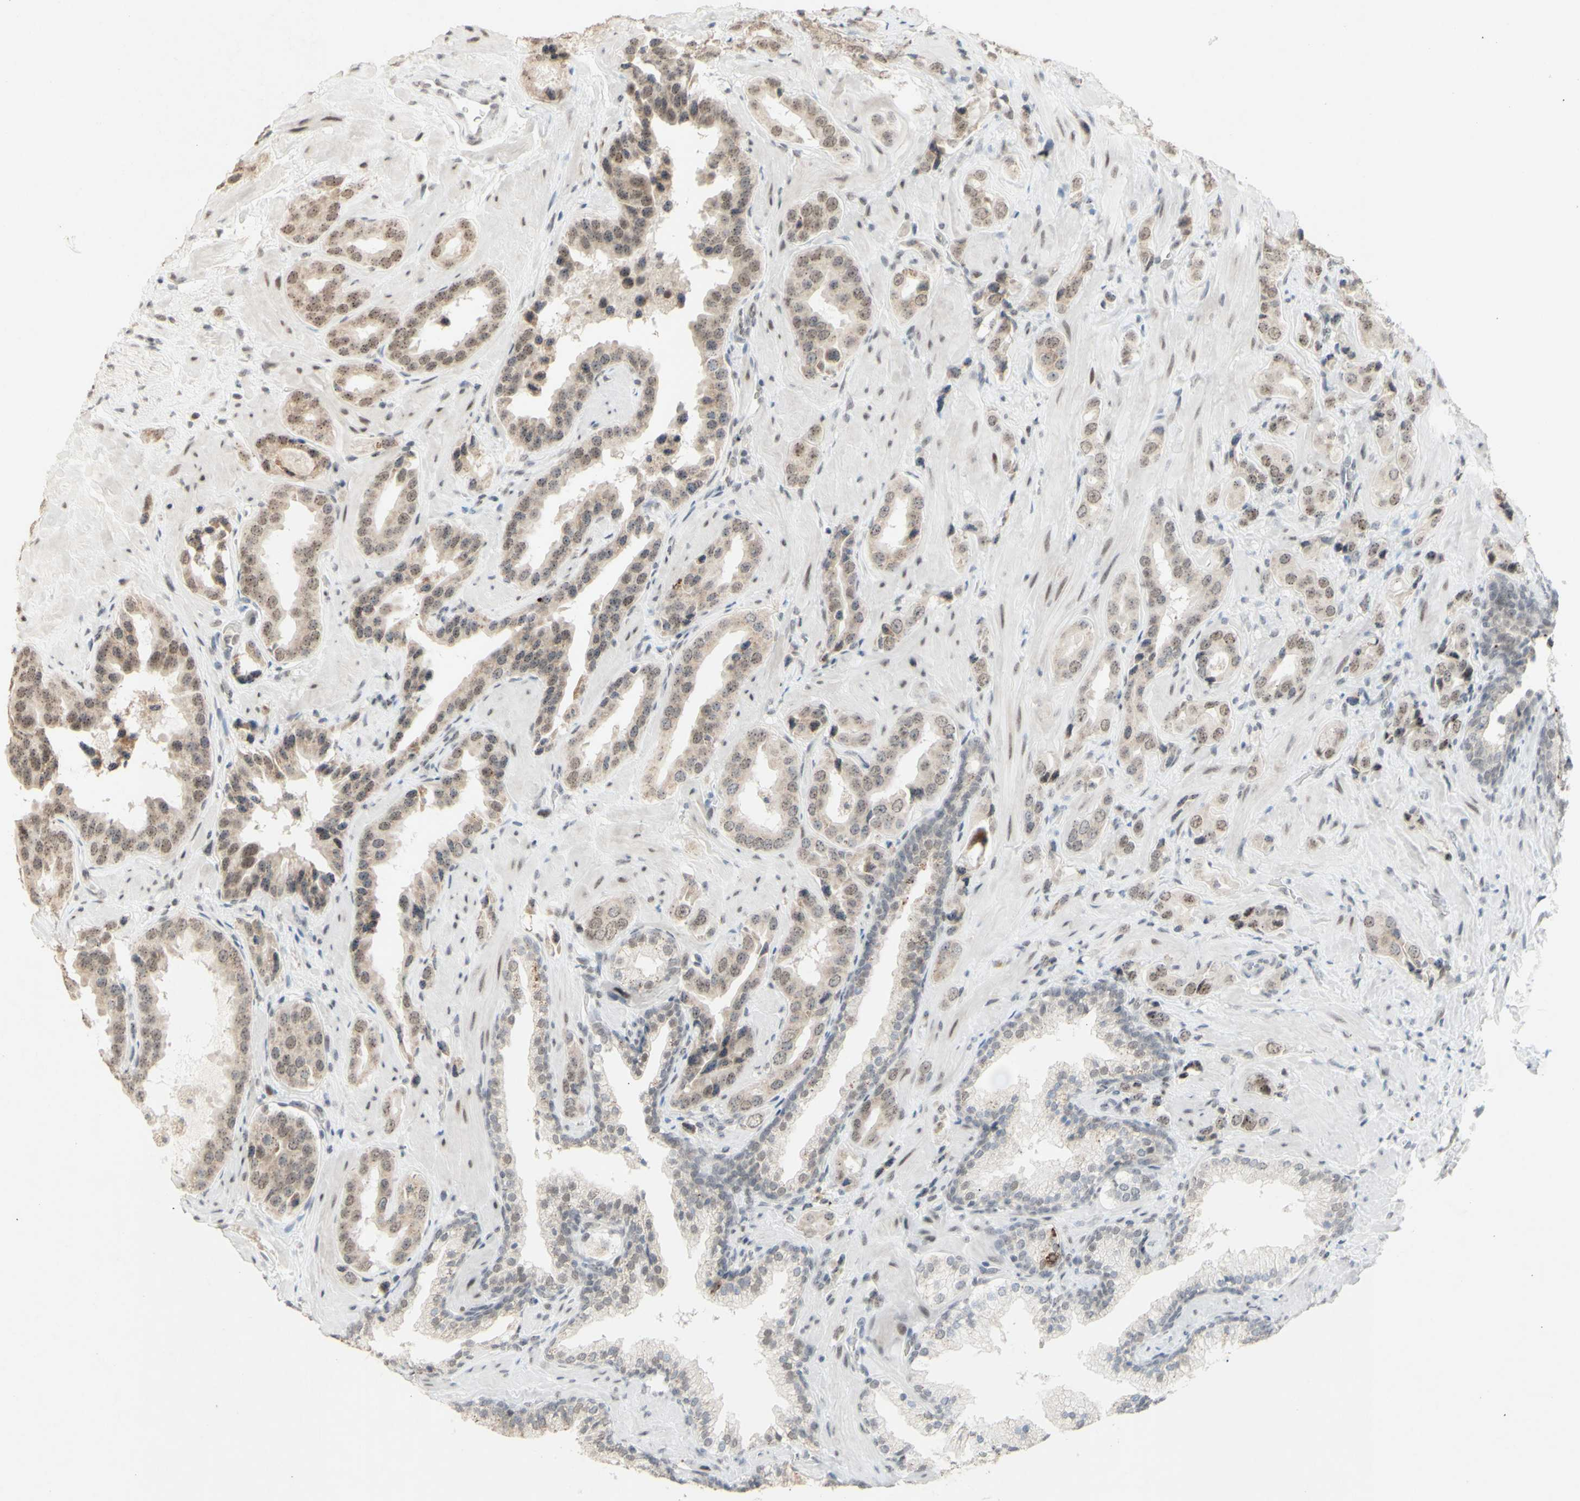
{"staining": {"intensity": "weak", "quantity": "25%-75%", "location": "nuclear"}, "tissue": "prostate cancer", "cell_type": "Tumor cells", "image_type": "cancer", "snomed": [{"axis": "morphology", "description": "Adenocarcinoma, High grade"}, {"axis": "topography", "description": "Prostate"}], "caption": "Brown immunohistochemical staining in prostate cancer (high-grade adenocarcinoma) displays weak nuclear positivity in approximately 25%-75% of tumor cells.", "gene": "CENPB", "patient": {"sex": "male", "age": 64}}